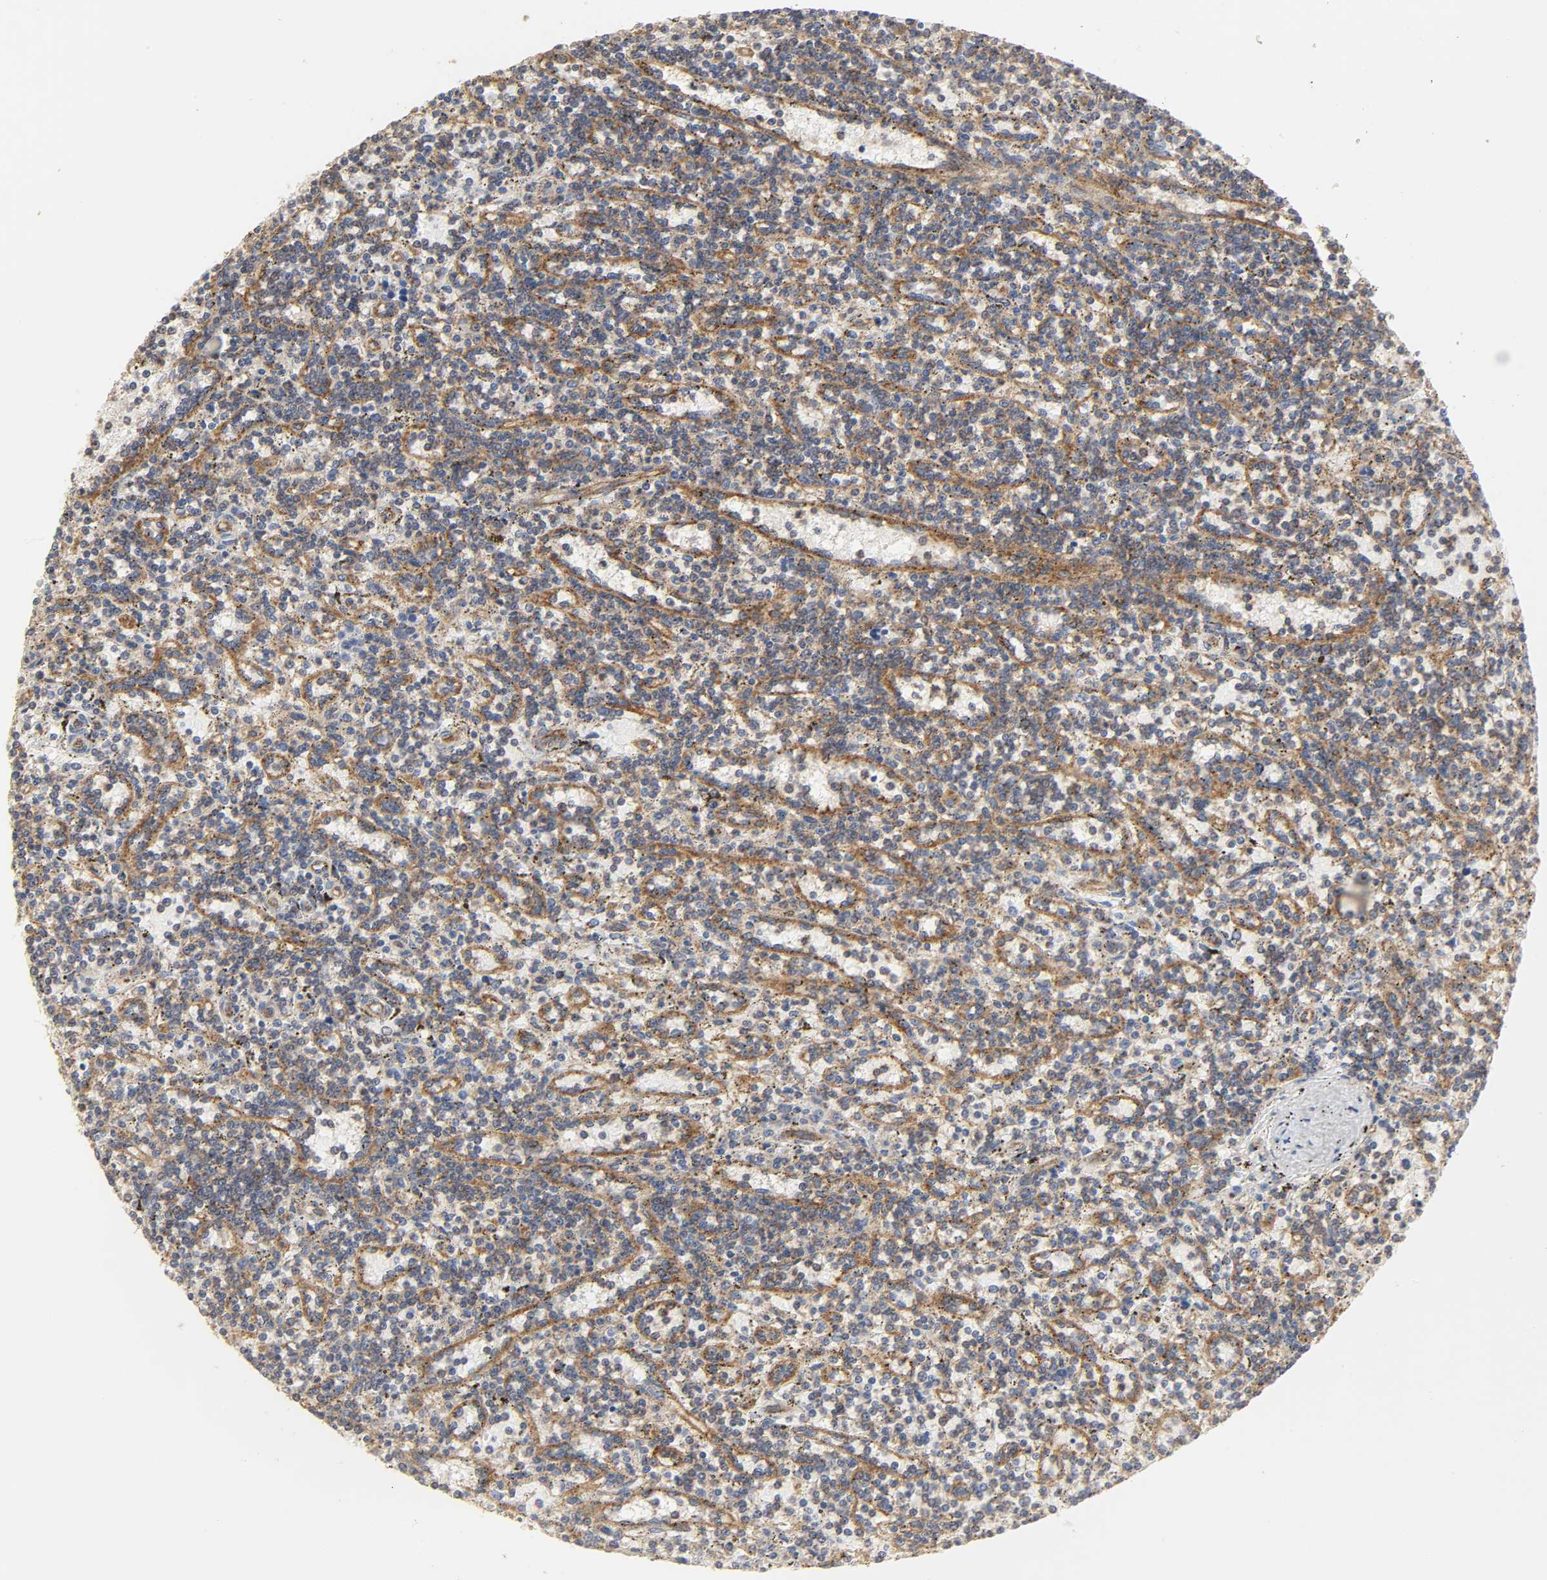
{"staining": {"intensity": "moderate", "quantity": "25%-75%", "location": "cytoplasmic/membranous"}, "tissue": "lymphoma", "cell_type": "Tumor cells", "image_type": "cancer", "snomed": [{"axis": "morphology", "description": "Malignant lymphoma, non-Hodgkin's type, Low grade"}, {"axis": "topography", "description": "Spleen"}], "caption": "A photomicrograph of lymphoma stained for a protein reveals moderate cytoplasmic/membranous brown staining in tumor cells.", "gene": "SH3GLB1", "patient": {"sex": "male", "age": 73}}